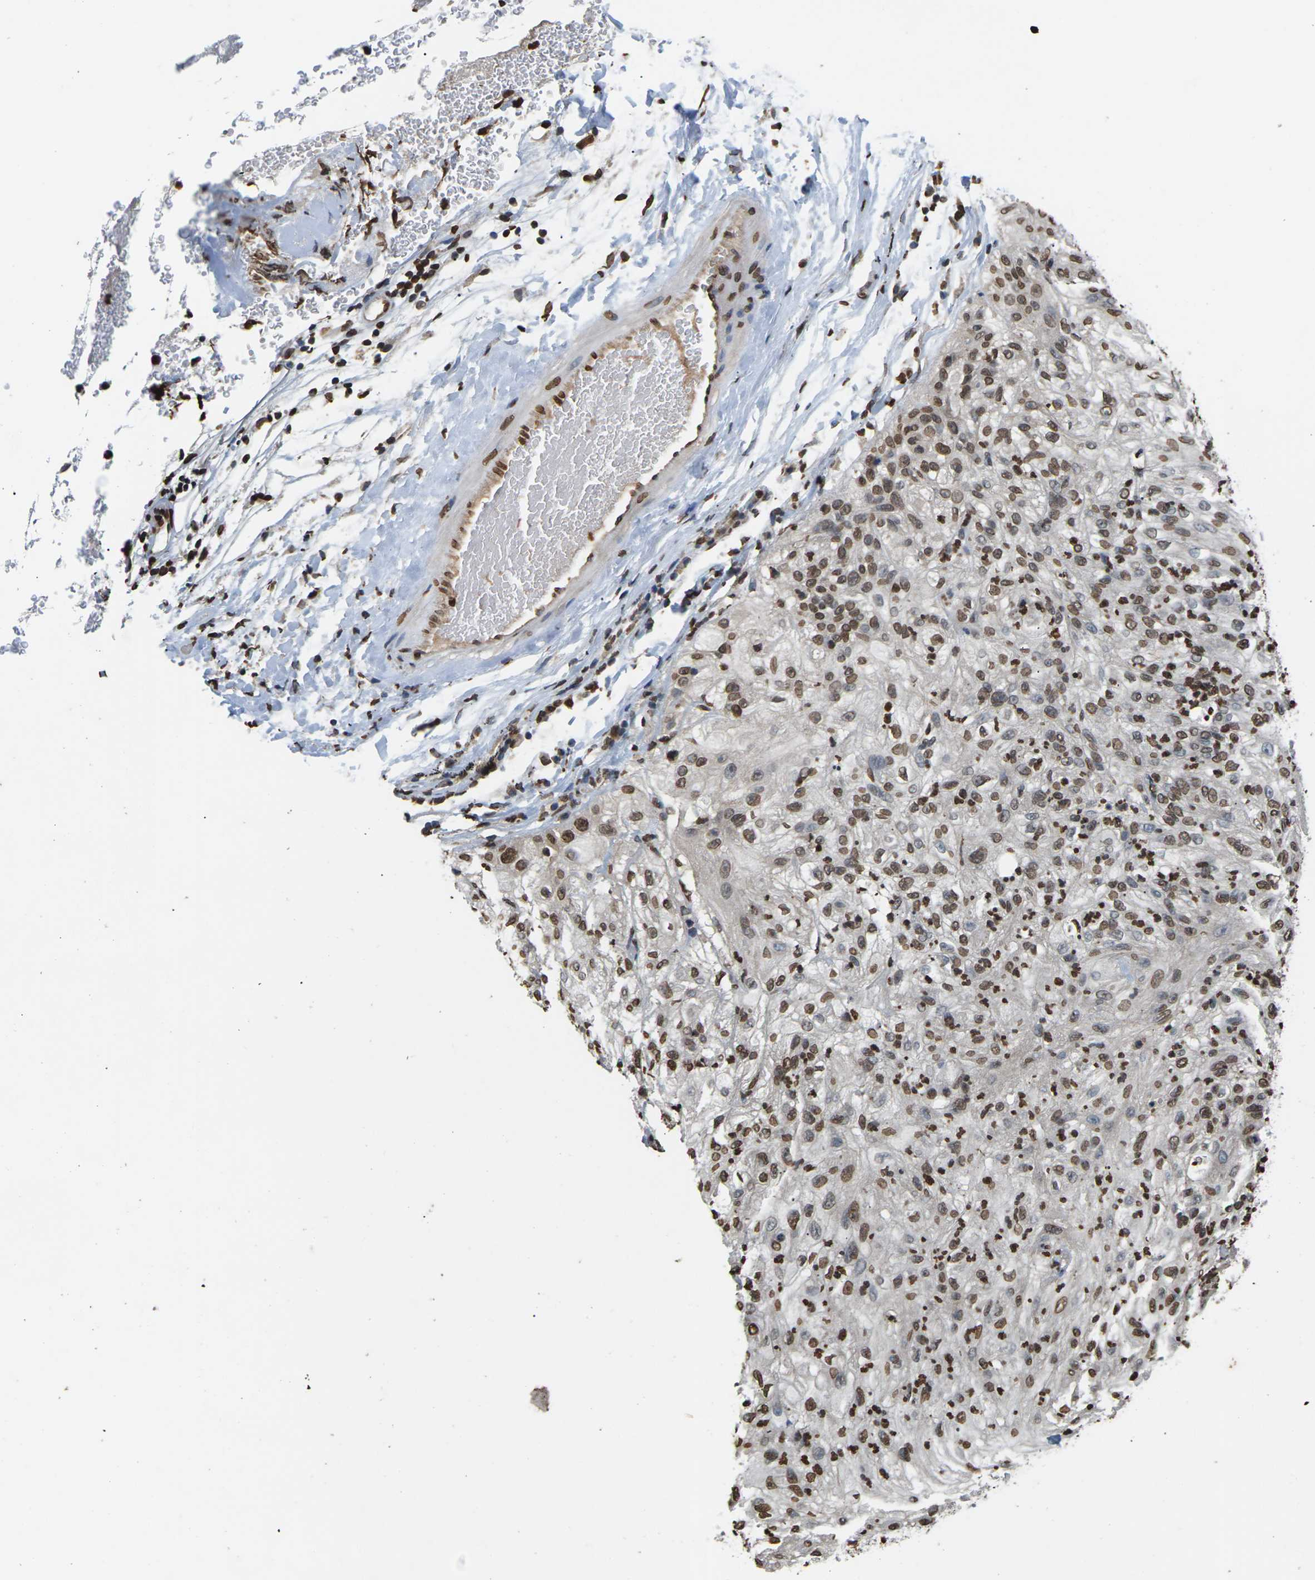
{"staining": {"intensity": "moderate", "quantity": ">75%", "location": "nuclear"}, "tissue": "lung cancer", "cell_type": "Tumor cells", "image_type": "cancer", "snomed": [{"axis": "morphology", "description": "Inflammation, NOS"}, {"axis": "morphology", "description": "Squamous cell carcinoma, NOS"}, {"axis": "topography", "description": "Lymph node"}, {"axis": "topography", "description": "Soft tissue"}, {"axis": "topography", "description": "Lung"}], "caption": "Immunohistochemical staining of human lung cancer displays moderate nuclear protein expression in approximately >75% of tumor cells.", "gene": "EMSY", "patient": {"sex": "male", "age": 66}}